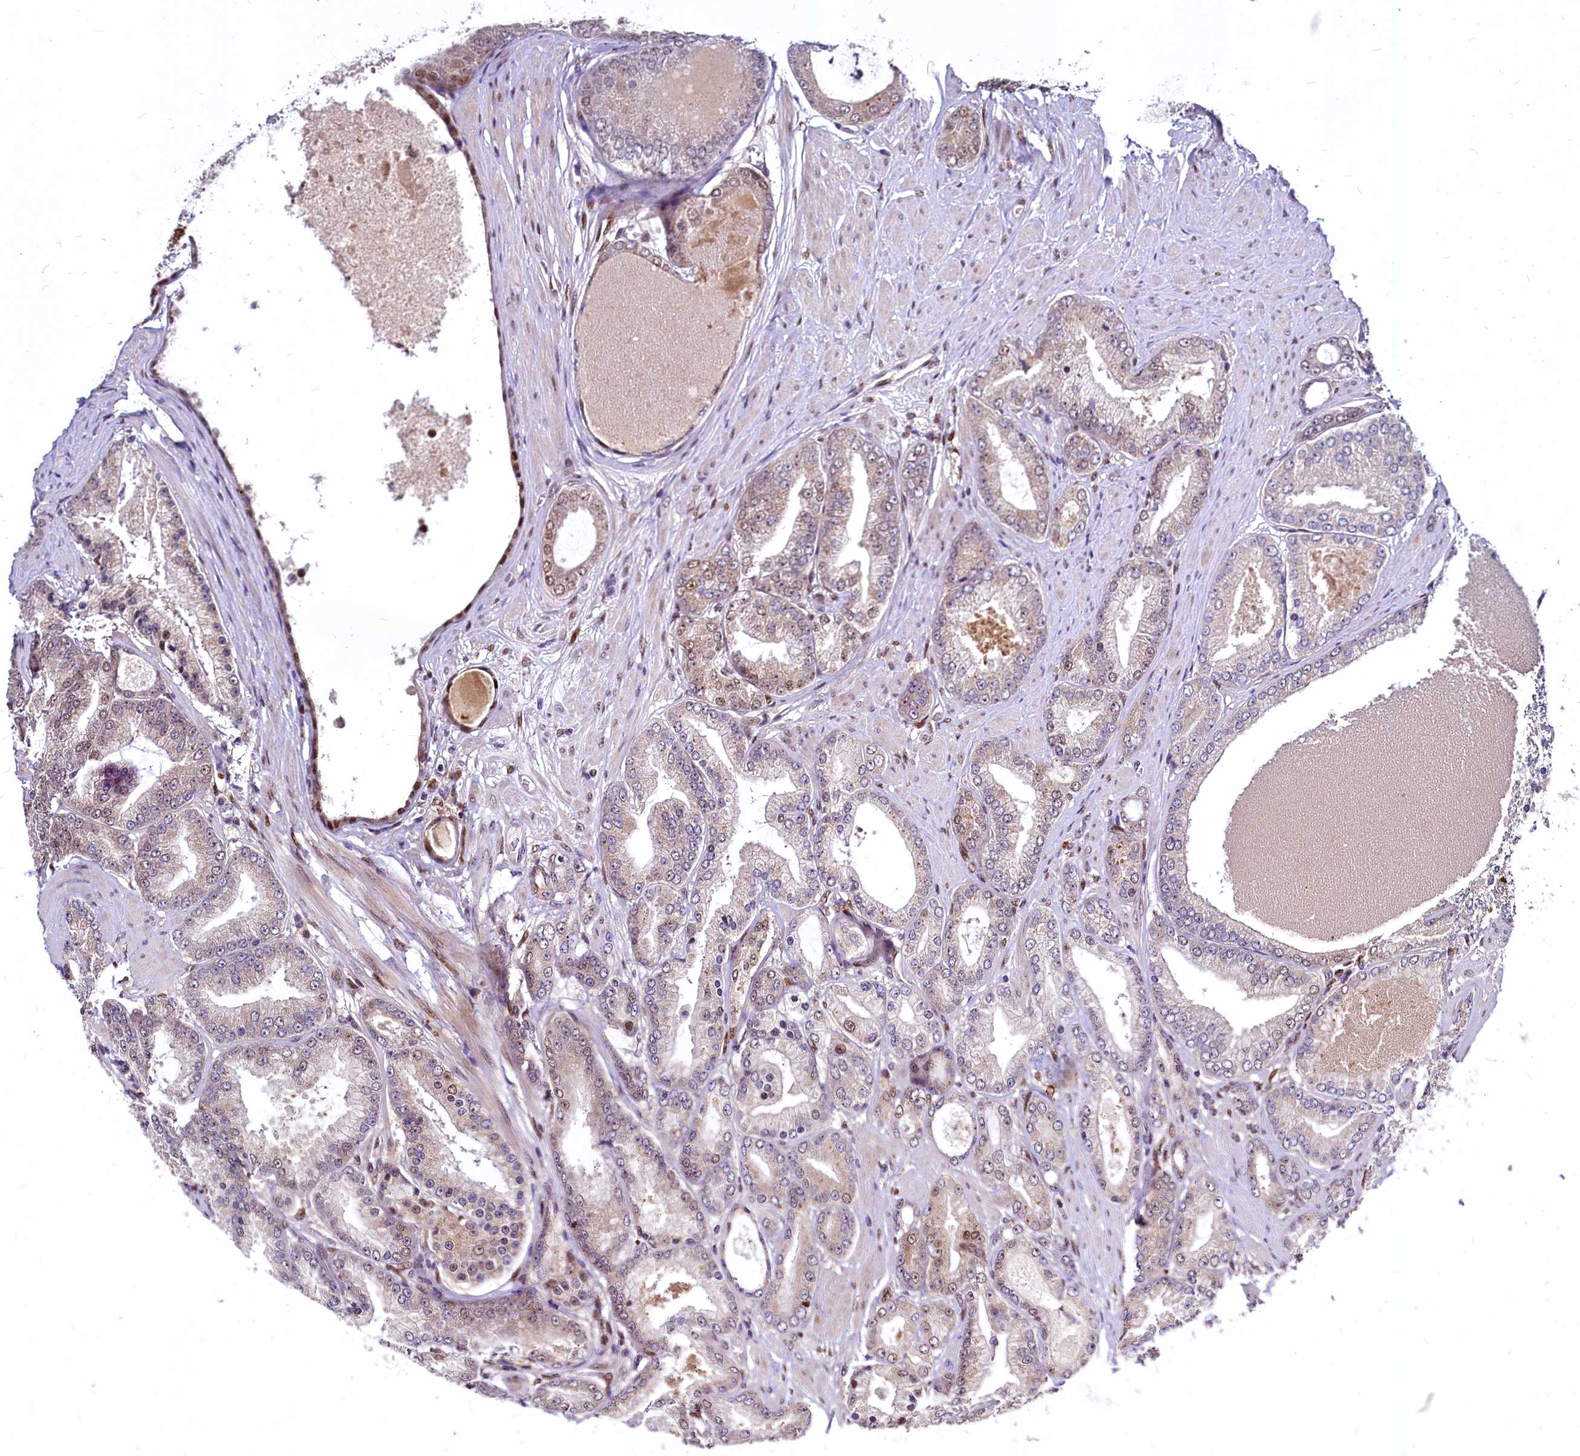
{"staining": {"intensity": "weak", "quantity": "<25%", "location": "nuclear"}, "tissue": "prostate cancer", "cell_type": "Tumor cells", "image_type": "cancer", "snomed": [{"axis": "morphology", "description": "Adenocarcinoma, High grade"}, {"axis": "topography", "description": "Prostate"}], "caption": "Adenocarcinoma (high-grade) (prostate) stained for a protein using immunohistochemistry (IHC) exhibits no positivity tumor cells.", "gene": "MAML2", "patient": {"sex": "male", "age": 59}}